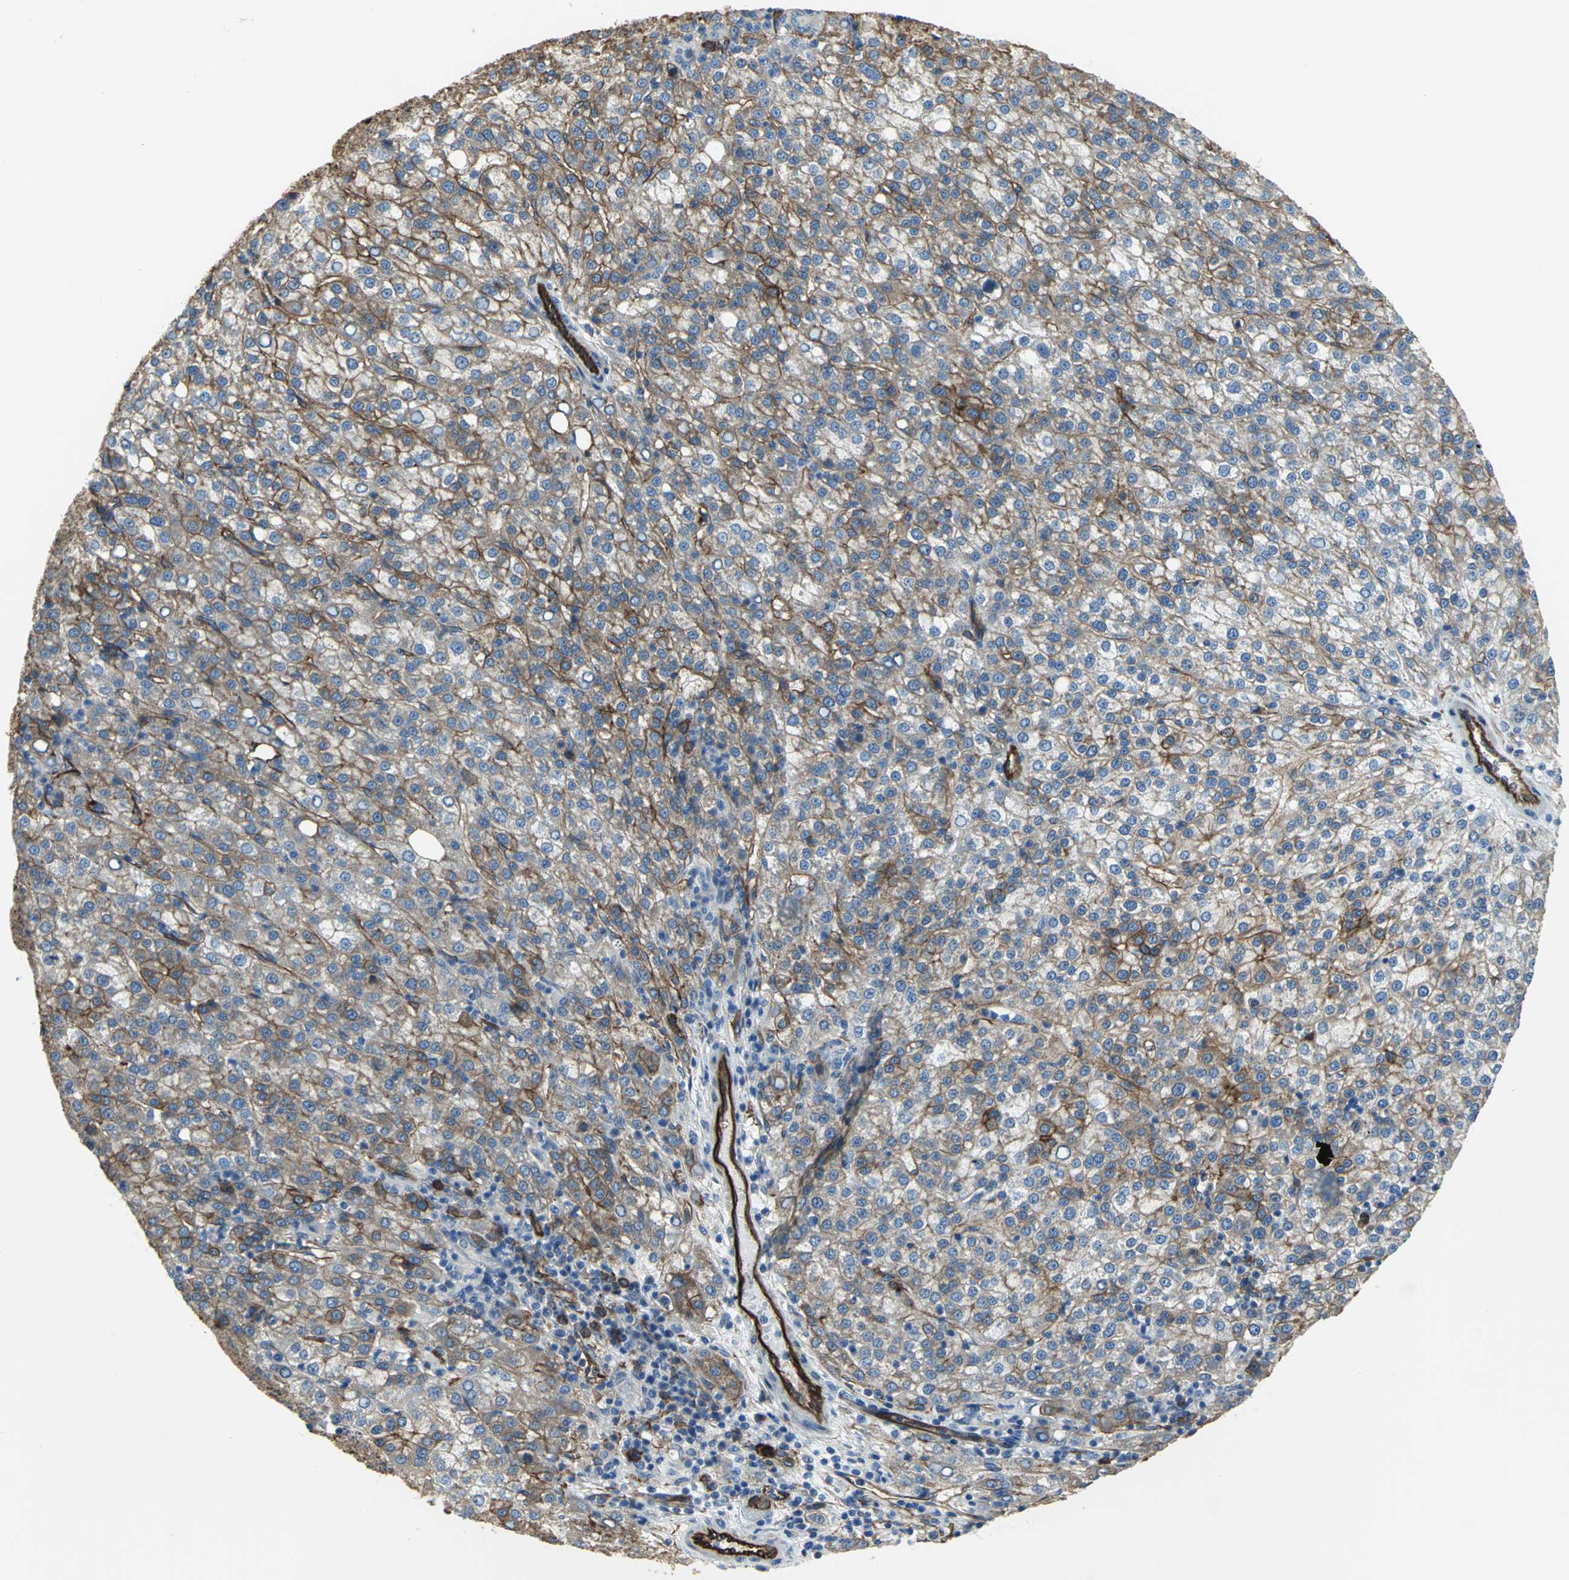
{"staining": {"intensity": "moderate", "quantity": "25%-75%", "location": "cytoplasmic/membranous"}, "tissue": "liver cancer", "cell_type": "Tumor cells", "image_type": "cancer", "snomed": [{"axis": "morphology", "description": "Carcinoma, Hepatocellular, NOS"}, {"axis": "topography", "description": "Liver"}], "caption": "Protein staining demonstrates moderate cytoplasmic/membranous expression in approximately 25%-75% of tumor cells in liver cancer.", "gene": "FLNB", "patient": {"sex": "female", "age": 58}}